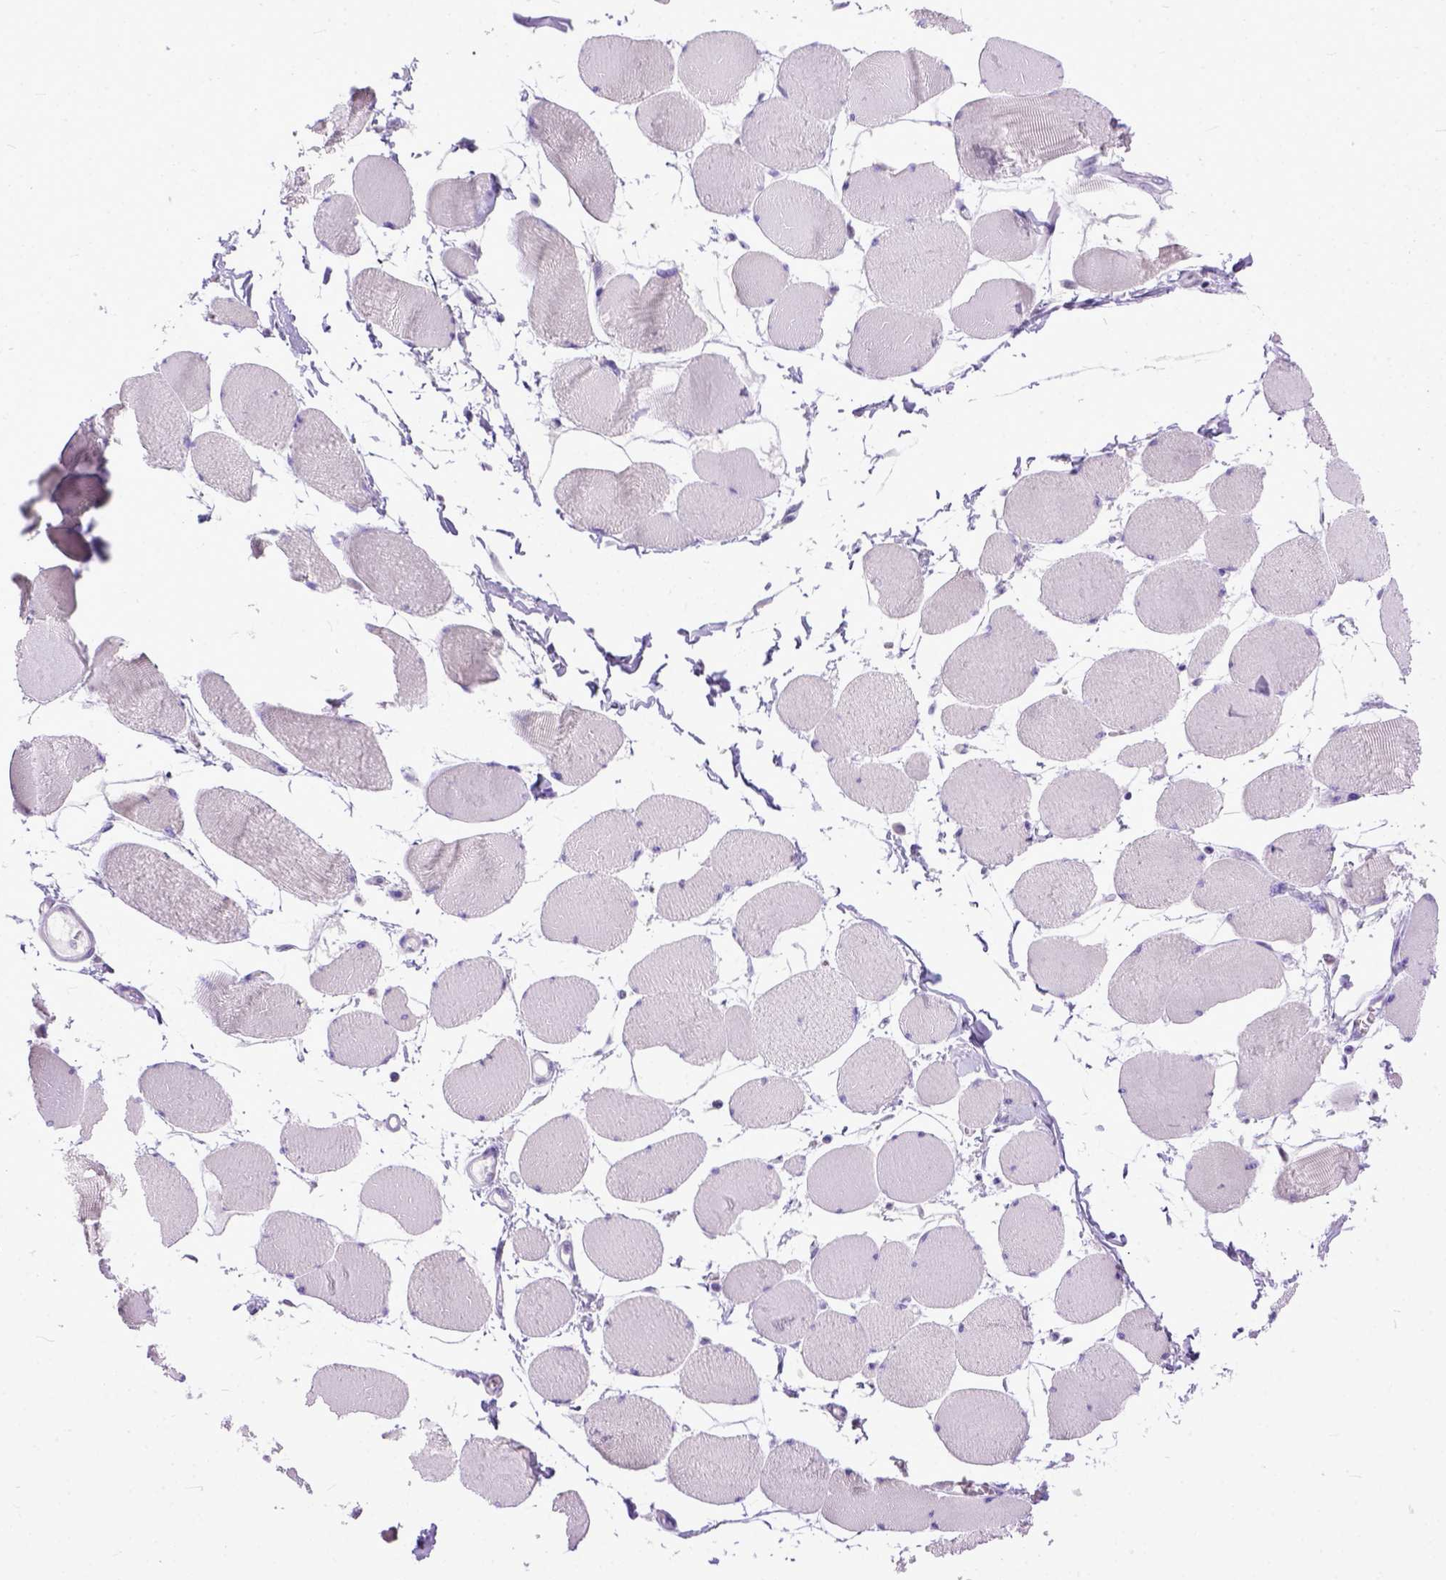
{"staining": {"intensity": "negative", "quantity": "none", "location": "none"}, "tissue": "skeletal muscle", "cell_type": "Myocytes", "image_type": "normal", "snomed": [{"axis": "morphology", "description": "Normal tissue, NOS"}, {"axis": "topography", "description": "Skeletal muscle"}], "caption": "An immunohistochemistry photomicrograph of benign skeletal muscle is shown. There is no staining in myocytes of skeletal muscle.", "gene": "CRB1", "patient": {"sex": "female", "age": 75}}